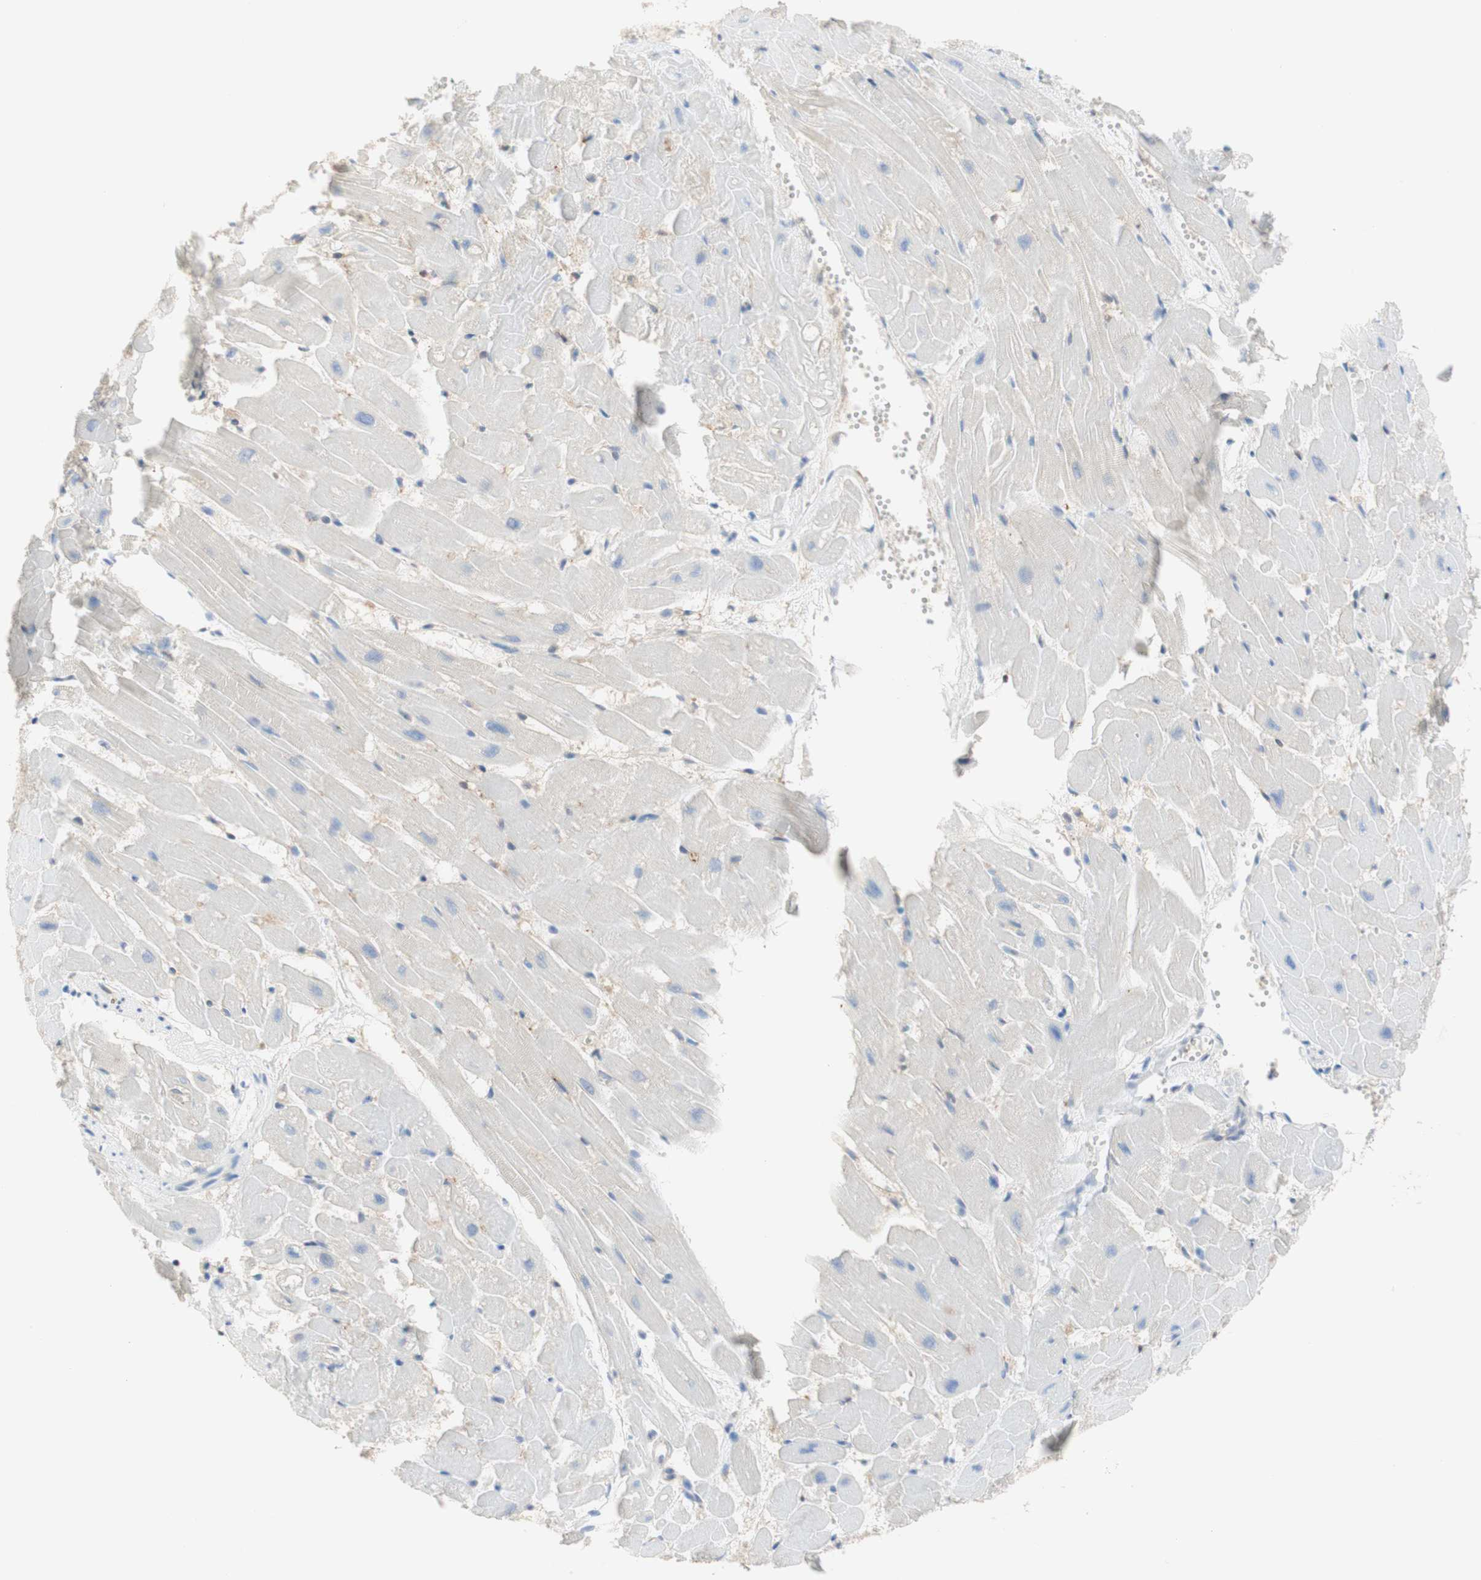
{"staining": {"intensity": "negative", "quantity": "none", "location": "none"}, "tissue": "heart muscle", "cell_type": "Cardiomyocytes", "image_type": "normal", "snomed": [{"axis": "morphology", "description": "Normal tissue, NOS"}, {"axis": "topography", "description": "Heart"}], "caption": "The IHC histopathology image has no significant positivity in cardiomyocytes of heart muscle. (DAB (3,3'-diaminobenzidine) IHC with hematoxylin counter stain).", "gene": "SELENBP1", "patient": {"sex": "female", "age": 19}}